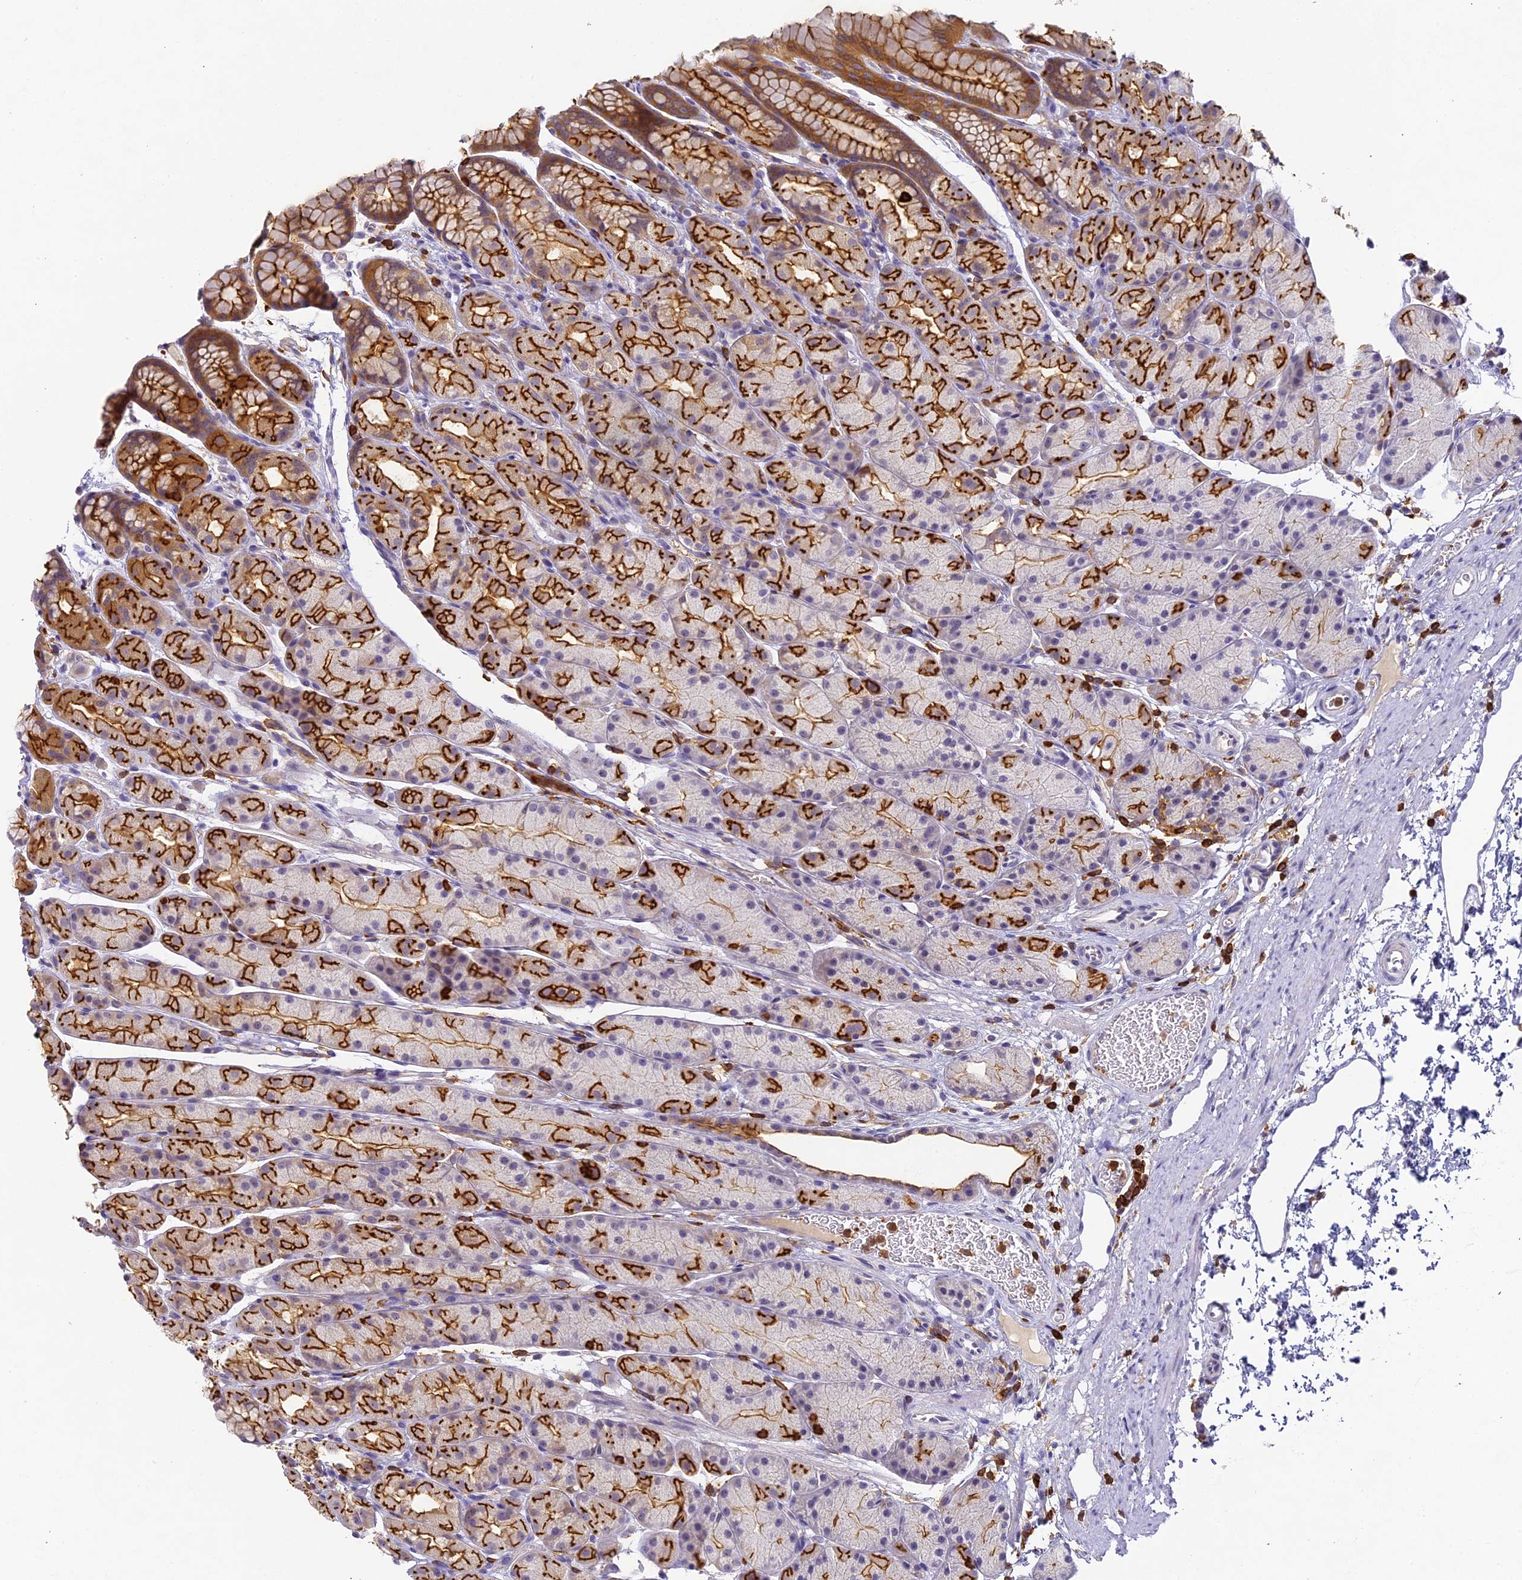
{"staining": {"intensity": "strong", "quantity": "25%-75%", "location": "cytoplasmic/membranous"}, "tissue": "stomach", "cell_type": "Glandular cells", "image_type": "normal", "snomed": [{"axis": "morphology", "description": "Normal tissue, NOS"}, {"axis": "topography", "description": "Stomach, upper"}, {"axis": "topography", "description": "Stomach"}], "caption": "Immunohistochemical staining of benign human stomach exhibits high levels of strong cytoplasmic/membranous positivity in approximately 25%-75% of glandular cells.", "gene": "FYB1", "patient": {"sex": "male", "age": 47}}